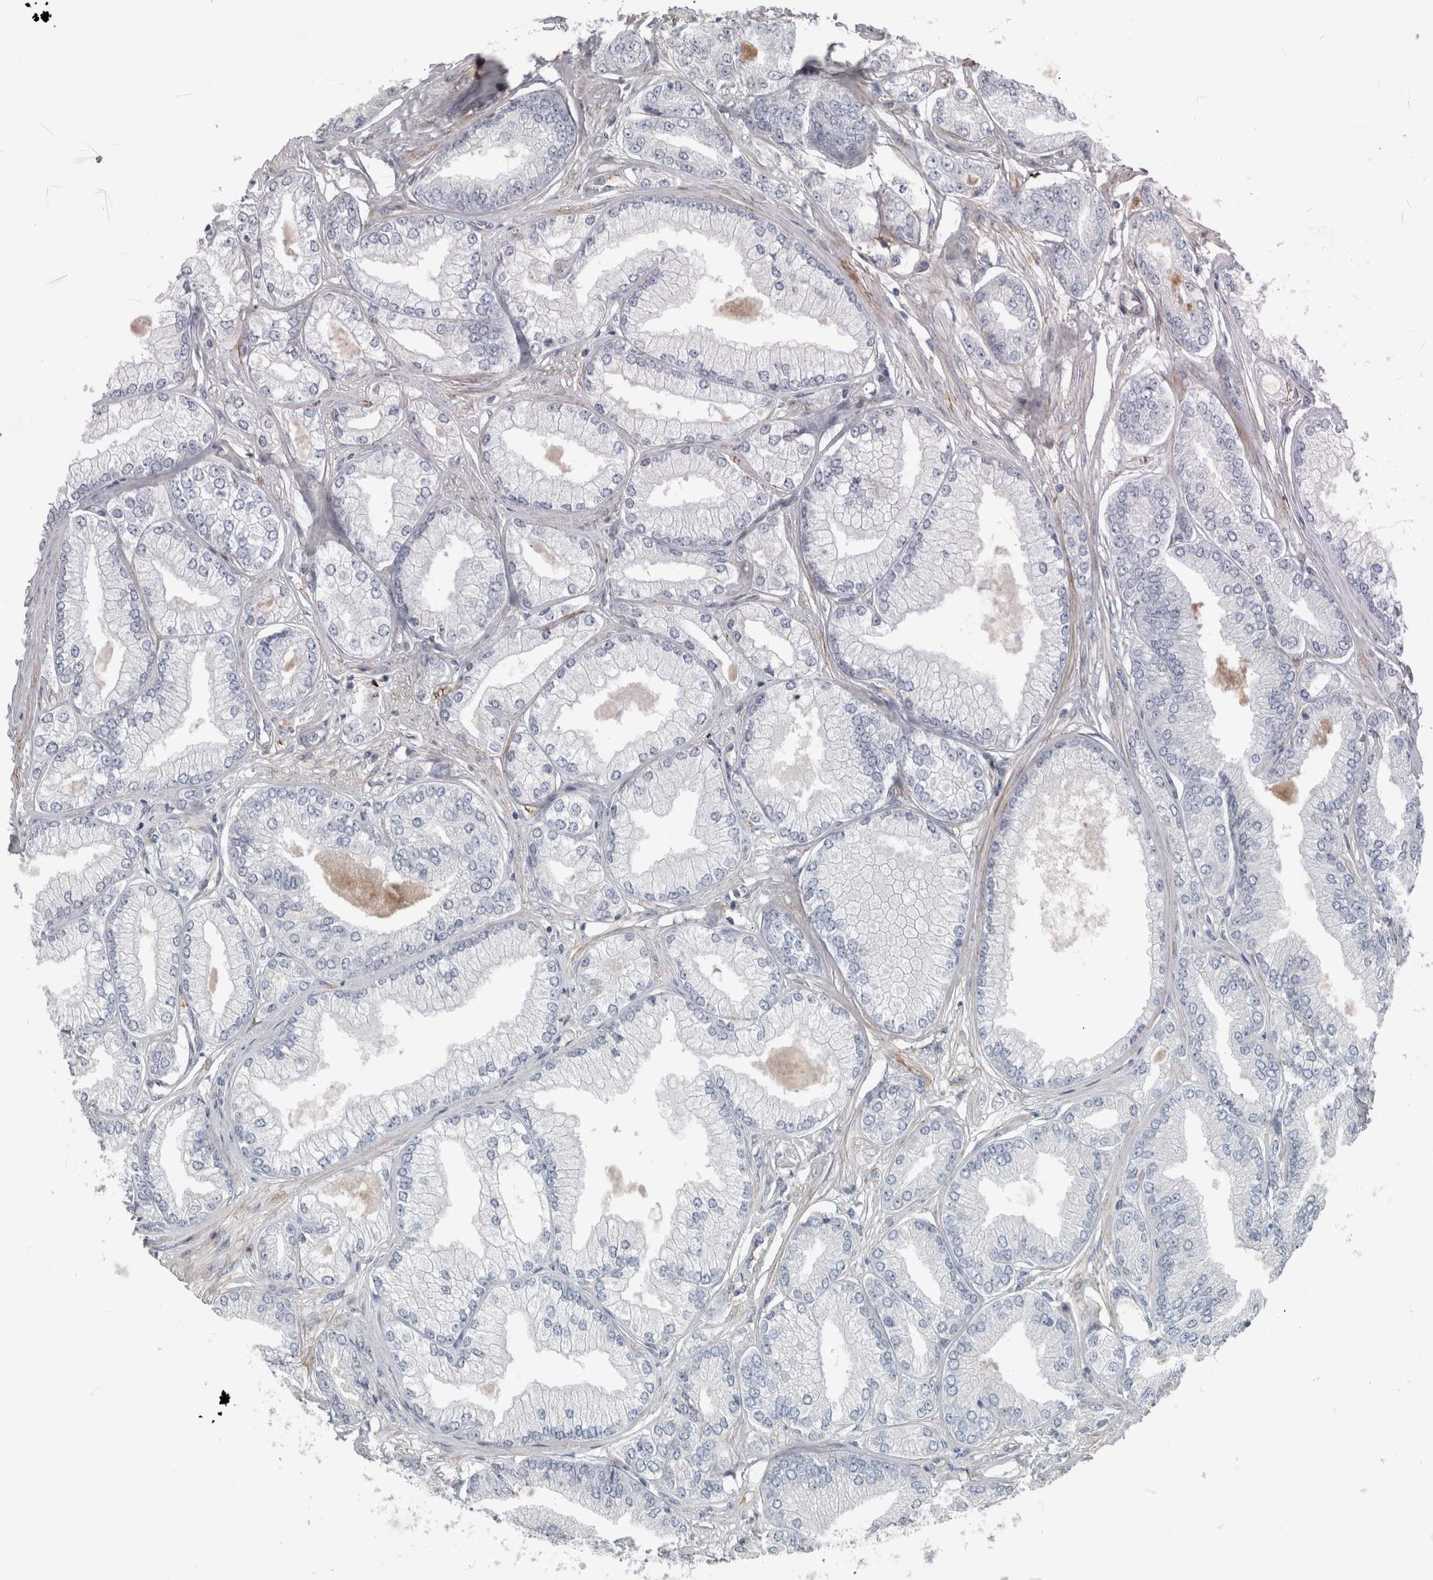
{"staining": {"intensity": "negative", "quantity": "none", "location": "none"}, "tissue": "prostate cancer", "cell_type": "Tumor cells", "image_type": "cancer", "snomed": [{"axis": "morphology", "description": "Adenocarcinoma, Low grade"}, {"axis": "topography", "description": "Prostate"}], "caption": "The histopathology image displays no staining of tumor cells in prostate low-grade adenocarcinoma. (DAB IHC, high magnification).", "gene": "FN1", "patient": {"sex": "male", "age": 52}}